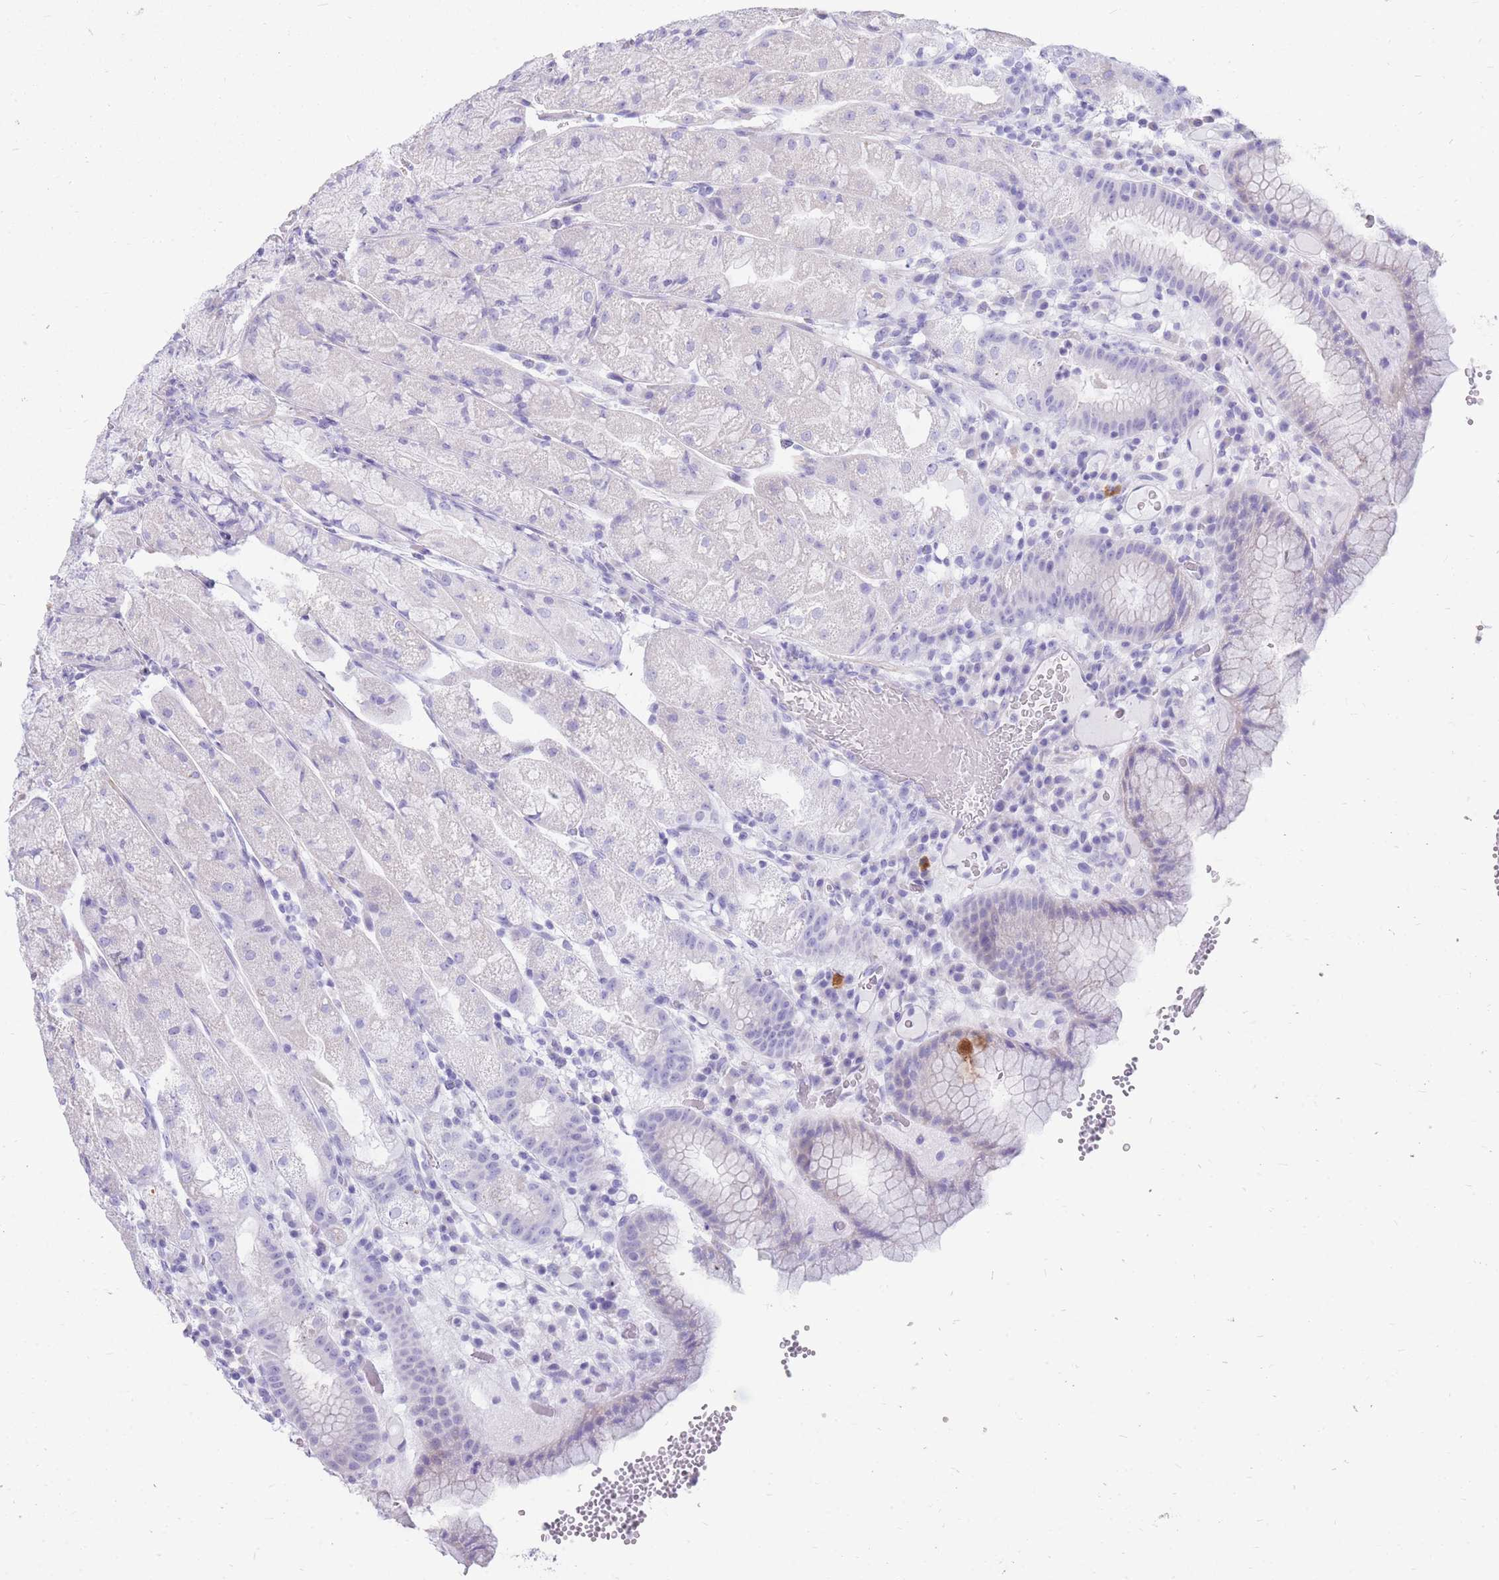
{"staining": {"intensity": "negative", "quantity": "none", "location": "none"}, "tissue": "stomach", "cell_type": "Glandular cells", "image_type": "normal", "snomed": [{"axis": "morphology", "description": "Normal tissue, NOS"}, {"axis": "topography", "description": "Stomach, upper"}], "caption": "The image shows no staining of glandular cells in normal stomach.", "gene": "CYP21A2", "patient": {"sex": "male", "age": 52}}